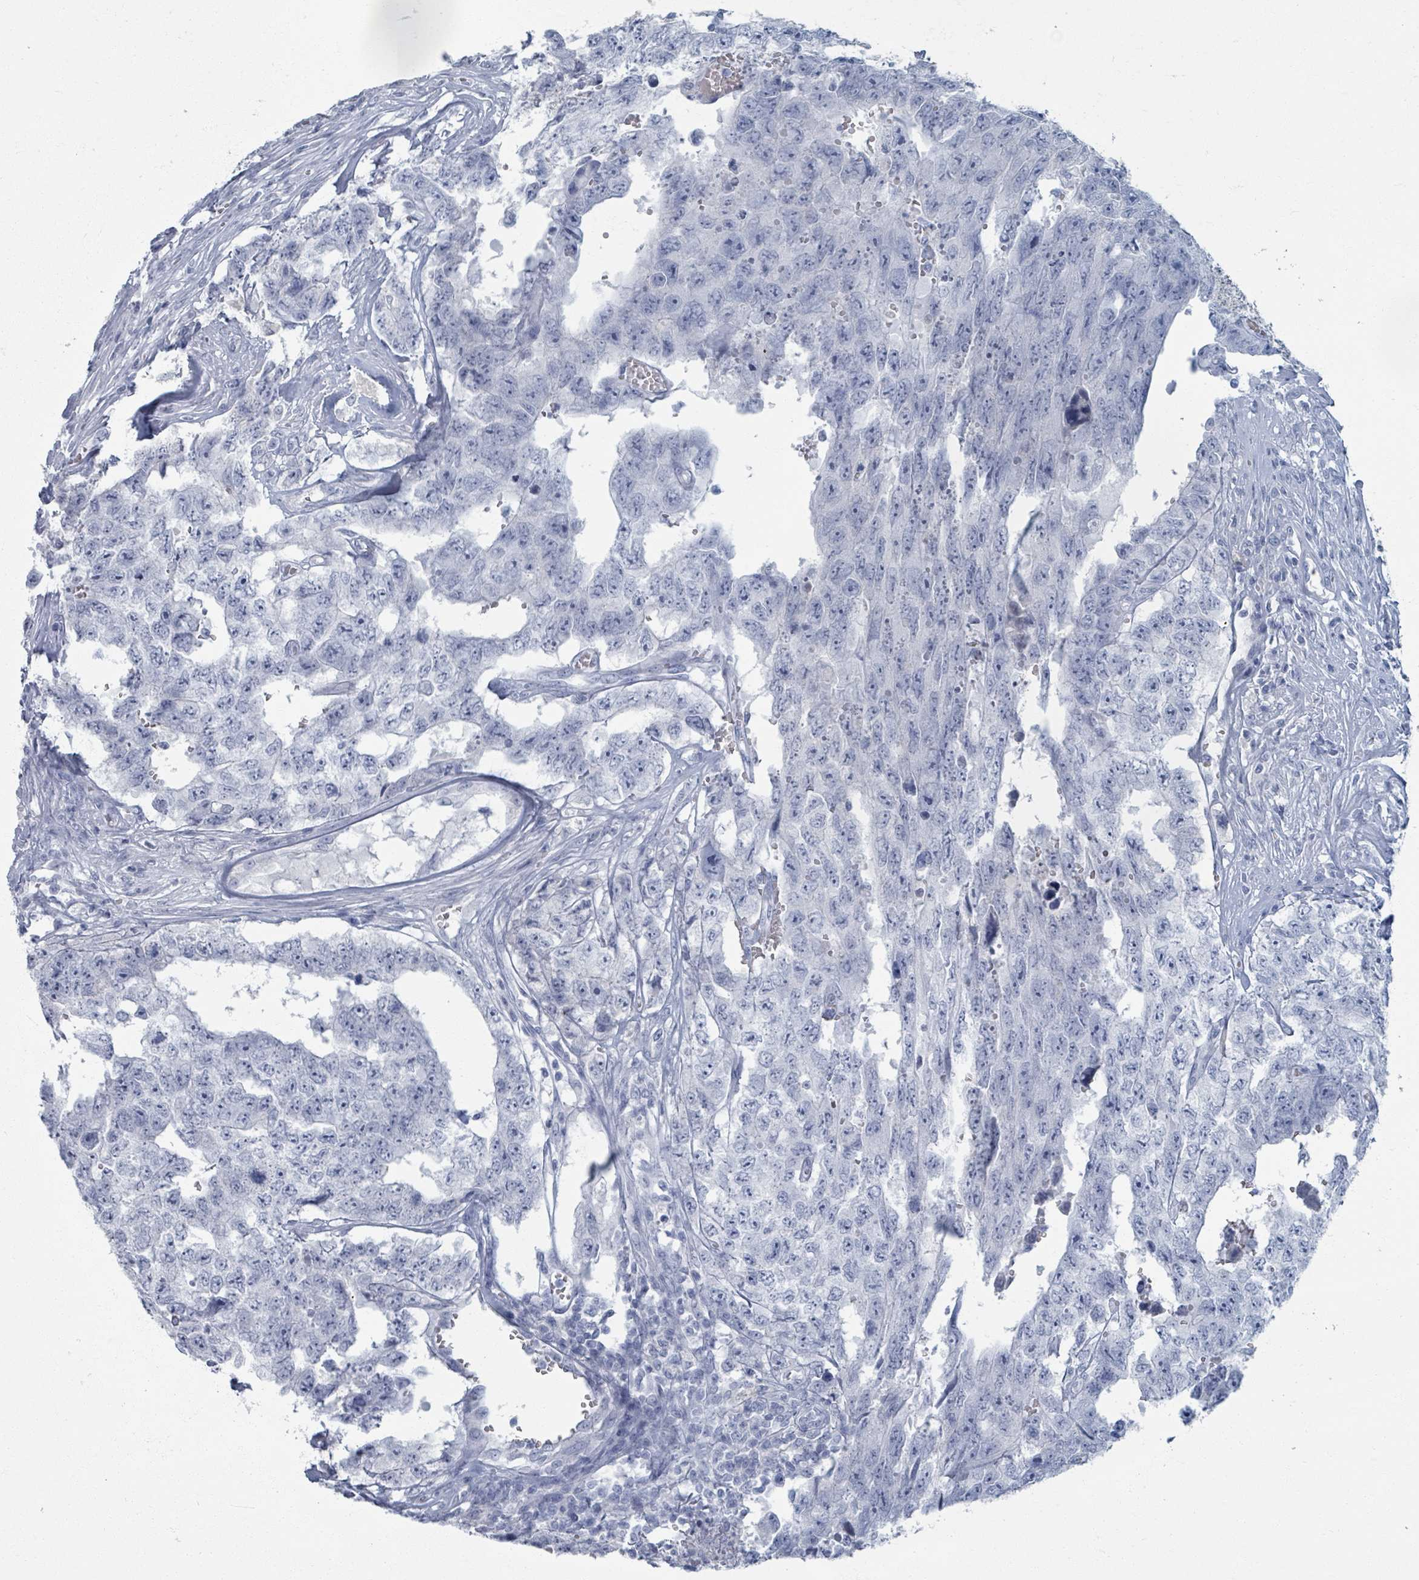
{"staining": {"intensity": "negative", "quantity": "none", "location": "none"}, "tissue": "testis cancer", "cell_type": "Tumor cells", "image_type": "cancer", "snomed": [{"axis": "morphology", "description": "Normal tissue, NOS"}, {"axis": "morphology", "description": "Carcinoma, Embryonal, NOS"}, {"axis": "topography", "description": "Testis"}, {"axis": "topography", "description": "Epididymis"}], "caption": "Immunohistochemistry (IHC) of human embryonal carcinoma (testis) reveals no staining in tumor cells.", "gene": "TAS2R1", "patient": {"sex": "male", "age": 25}}